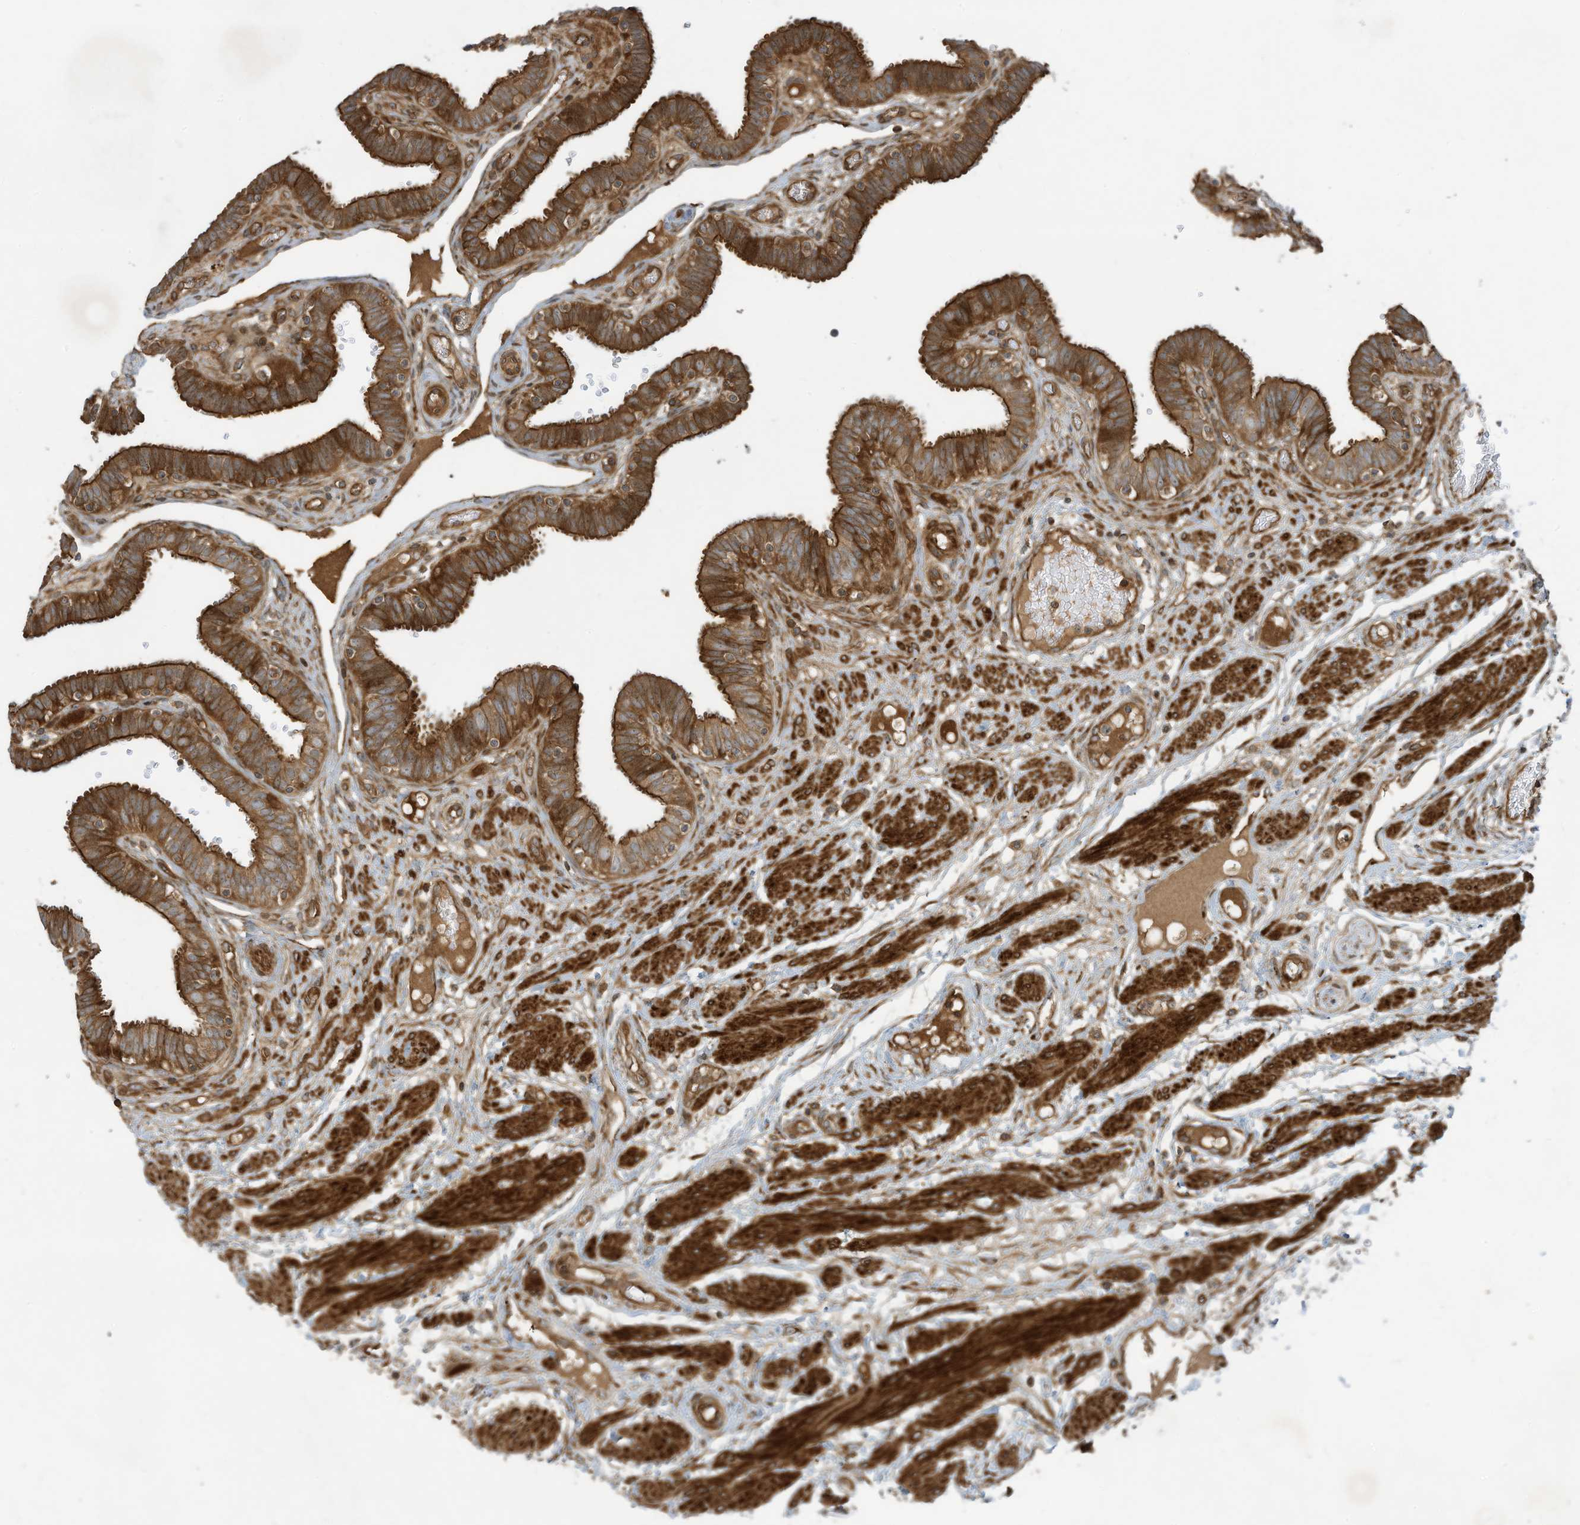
{"staining": {"intensity": "strong", "quantity": ">75%", "location": "cytoplasmic/membranous"}, "tissue": "fallopian tube", "cell_type": "Glandular cells", "image_type": "normal", "snomed": [{"axis": "morphology", "description": "Normal tissue, NOS"}, {"axis": "topography", "description": "Fallopian tube"}, {"axis": "topography", "description": "Placenta"}], "caption": "DAB (3,3'-diaminobenzidine) immunohistochemical staining of benign human fallopian tube reveals strong cytoplasmic/membranous protein staining in about >75% of glandular cells.", "gene": "DDIT4", "patient": {"sex": "female", "age": 32}}